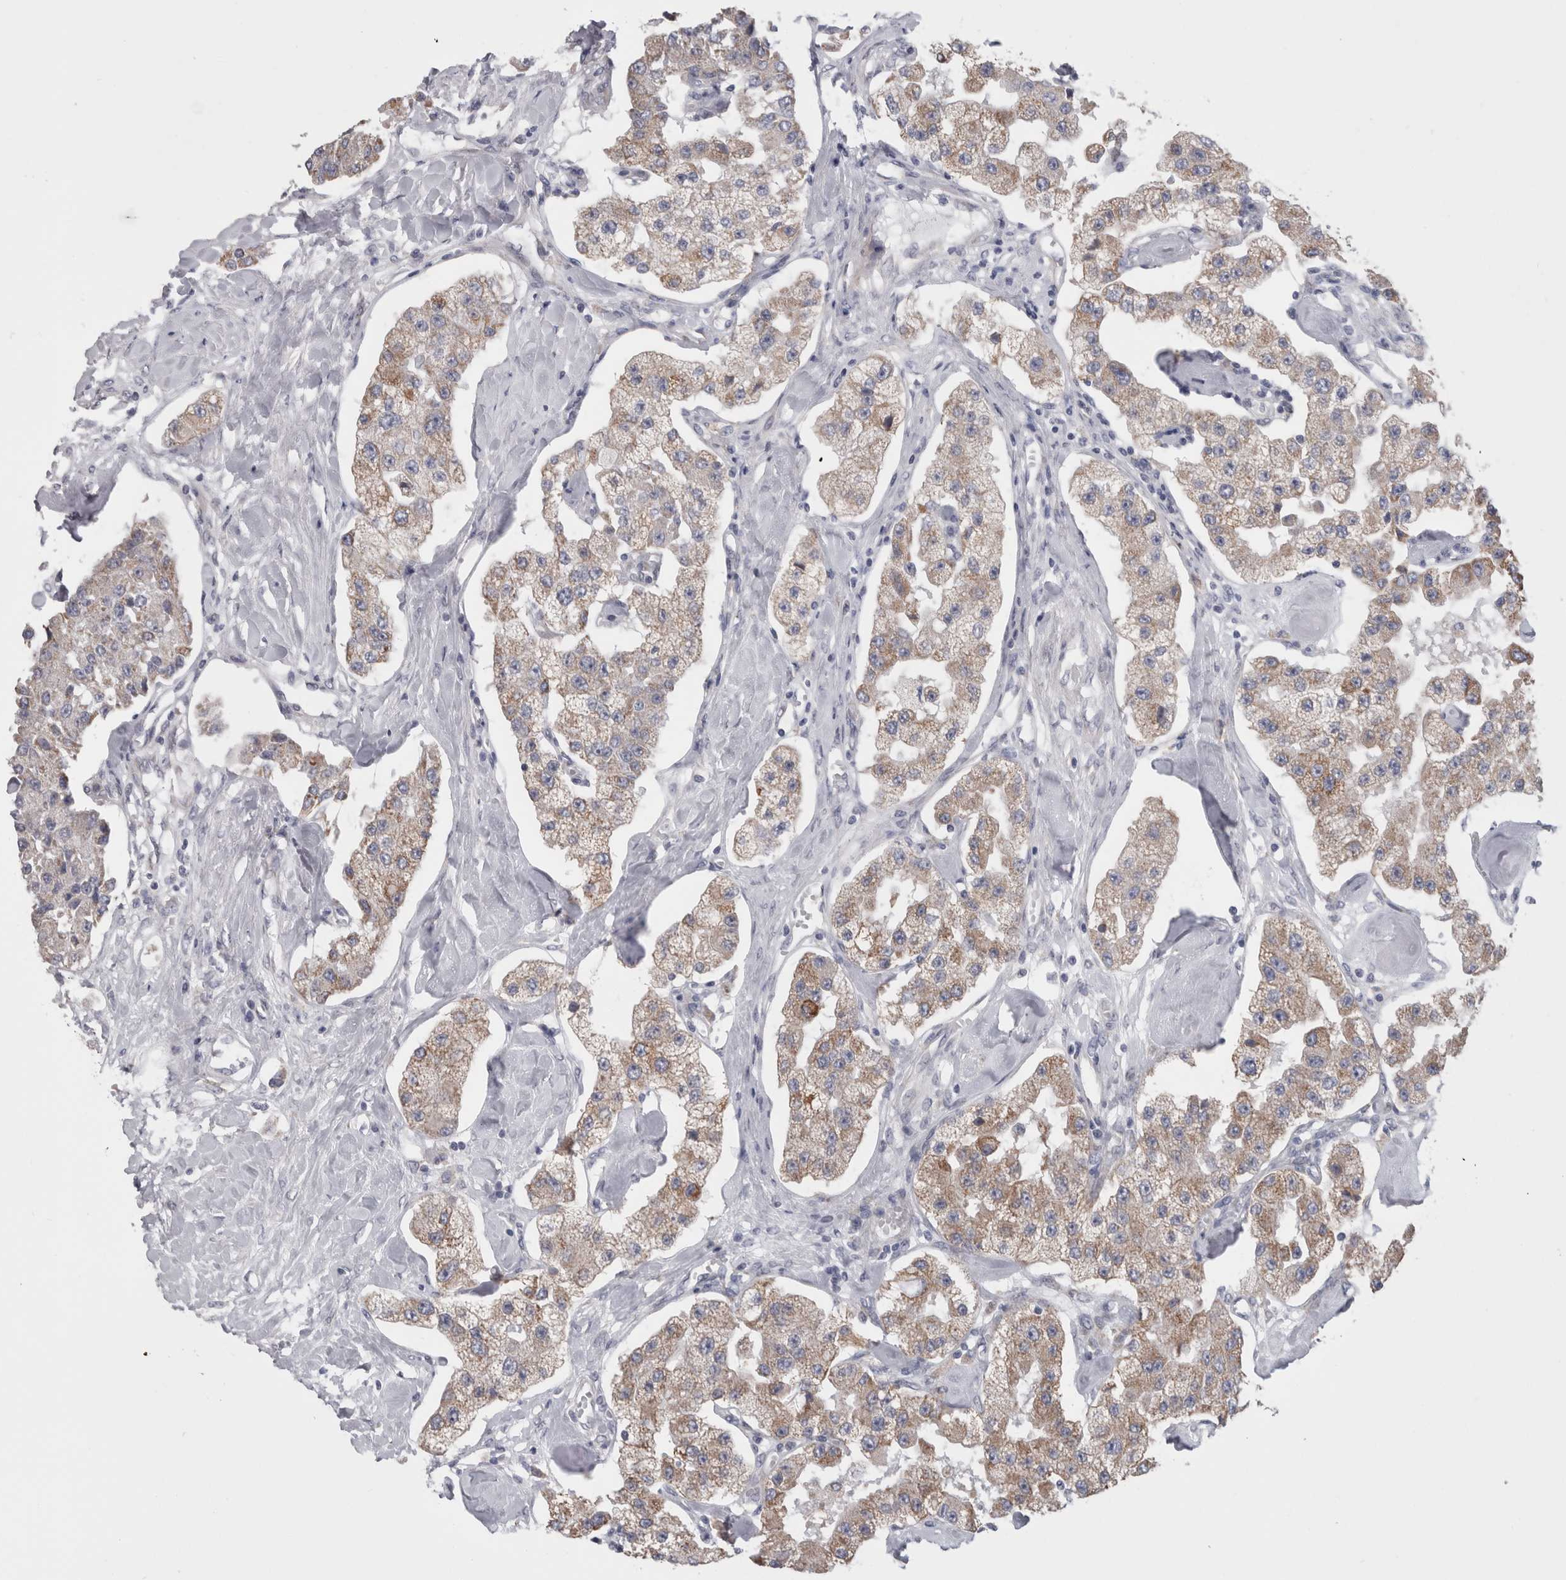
{"staining": {"intensity": "weak", "quantity": ">75%", "location": "cytoplasmic/membranous"}, "tissue": "carcinoid", "cell_type": "Tumor cells", "image_type": "cancer", "snomed": [{"axis": "morphology", "description": "Carcinoid, malignant, NOS"}, {"axis": "topography", "description": "Pancreas"}], "caption": "This image shows immunohistochemistry staining of carcinoid, with low weak cytoplasmic/membranous positivity in about >75% of tumor cells.", "gene": "GDAP1", "patient": {"sex": "male", "age": 41}}